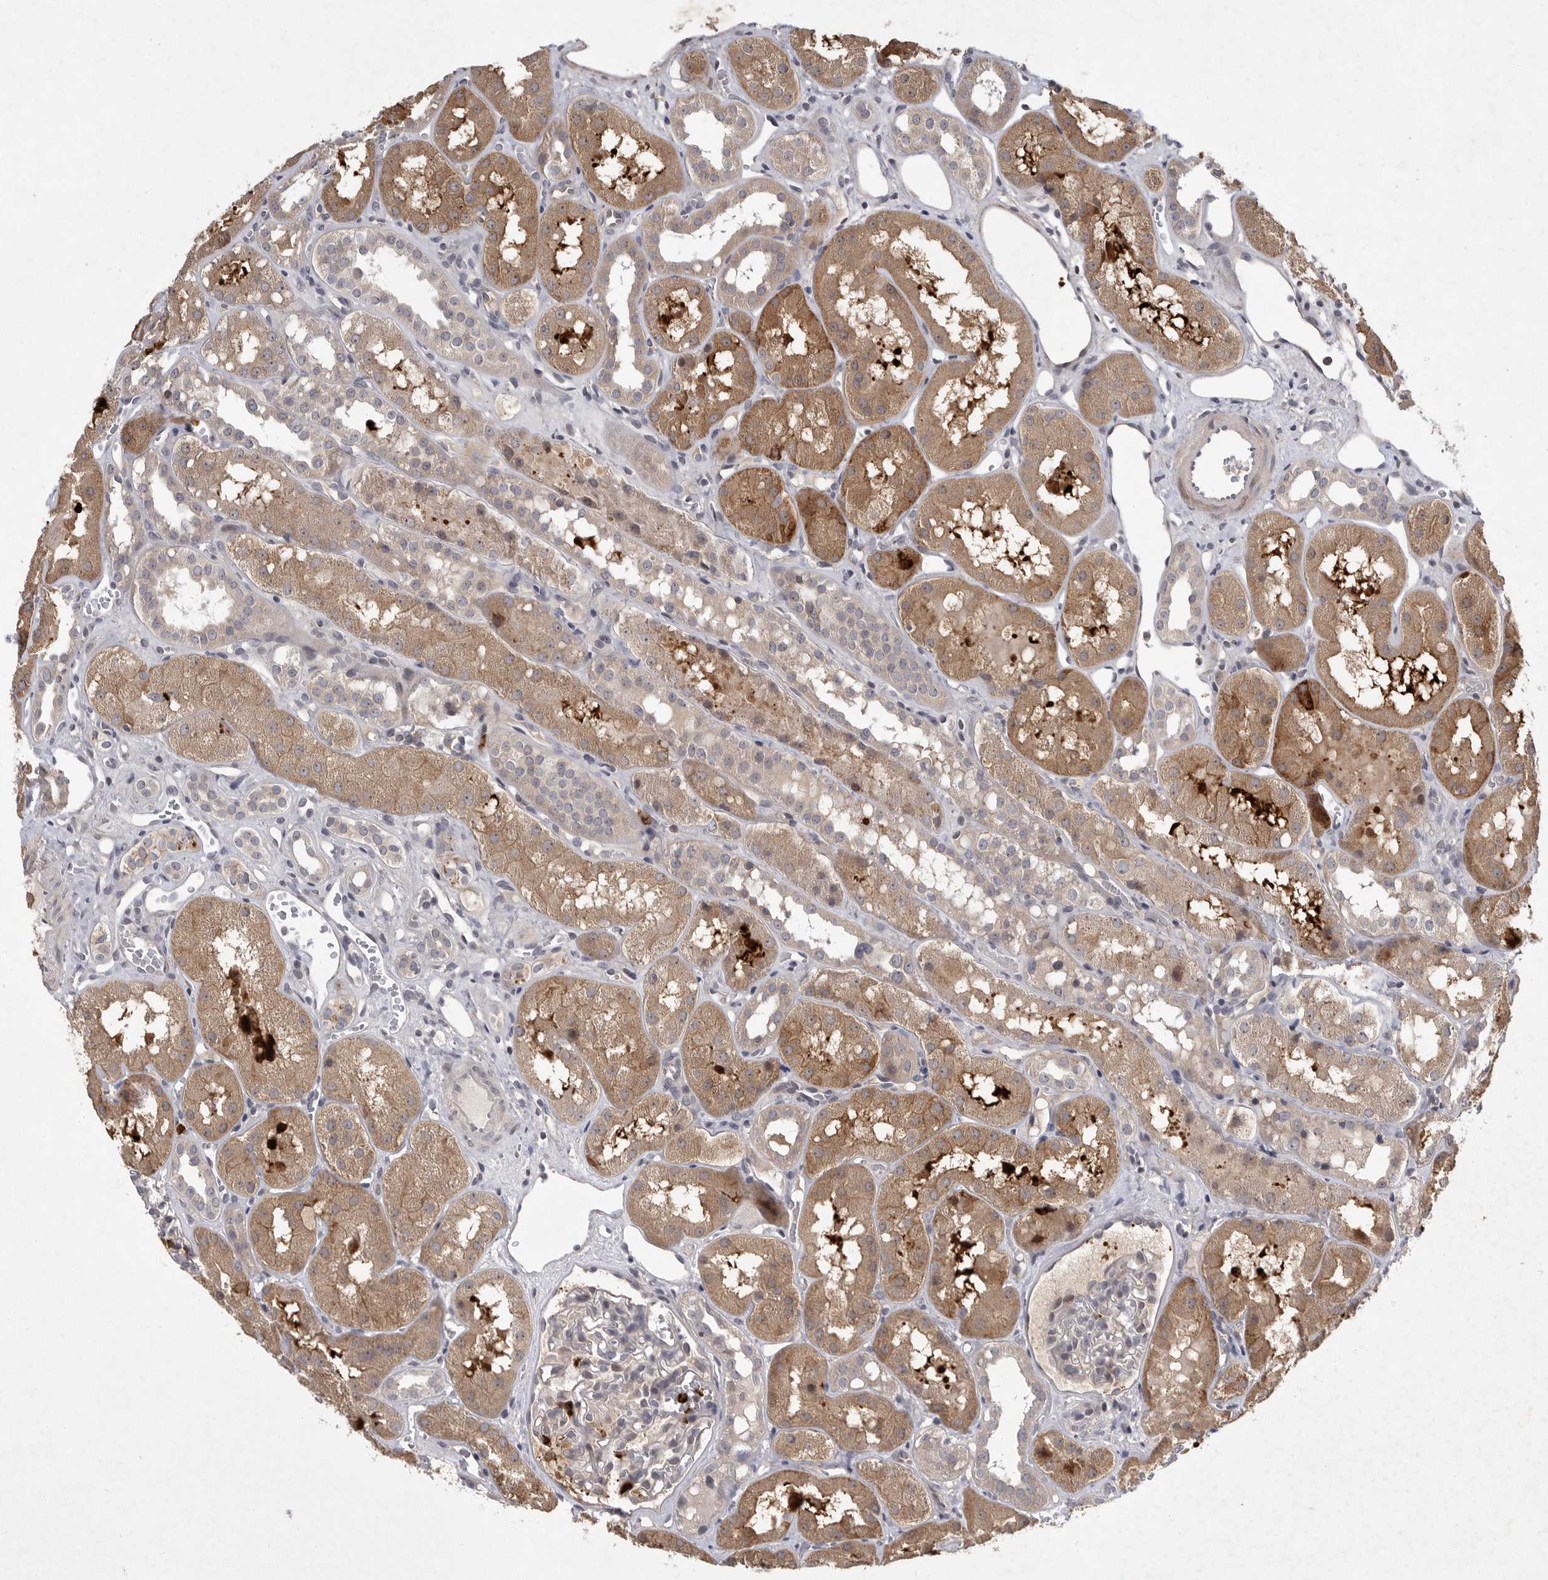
{"staining": {"intensity": "negative", "quantity": "none", "location": "none"}, "tissue": "kidney", "cell_type": "Cells in glomeruli", "image_type": "normal", "snomed": [{"axis": "morphology", "description": "Normal tissue, NOS"}, {"axis": "topography", "description": "Kidney"}], "caption": "Histopathology image shows no significant protein staining in cells in glomeruli of benign kidney. (Stains: DAB (3,3'-diaminobenzidine) immunohistochemistry with hematoxylin counter stain, Microscopy: brightfield microscopy at high magnification).", "gene": "UBE3D", "patient": {"sex": "male", "age": 16}}